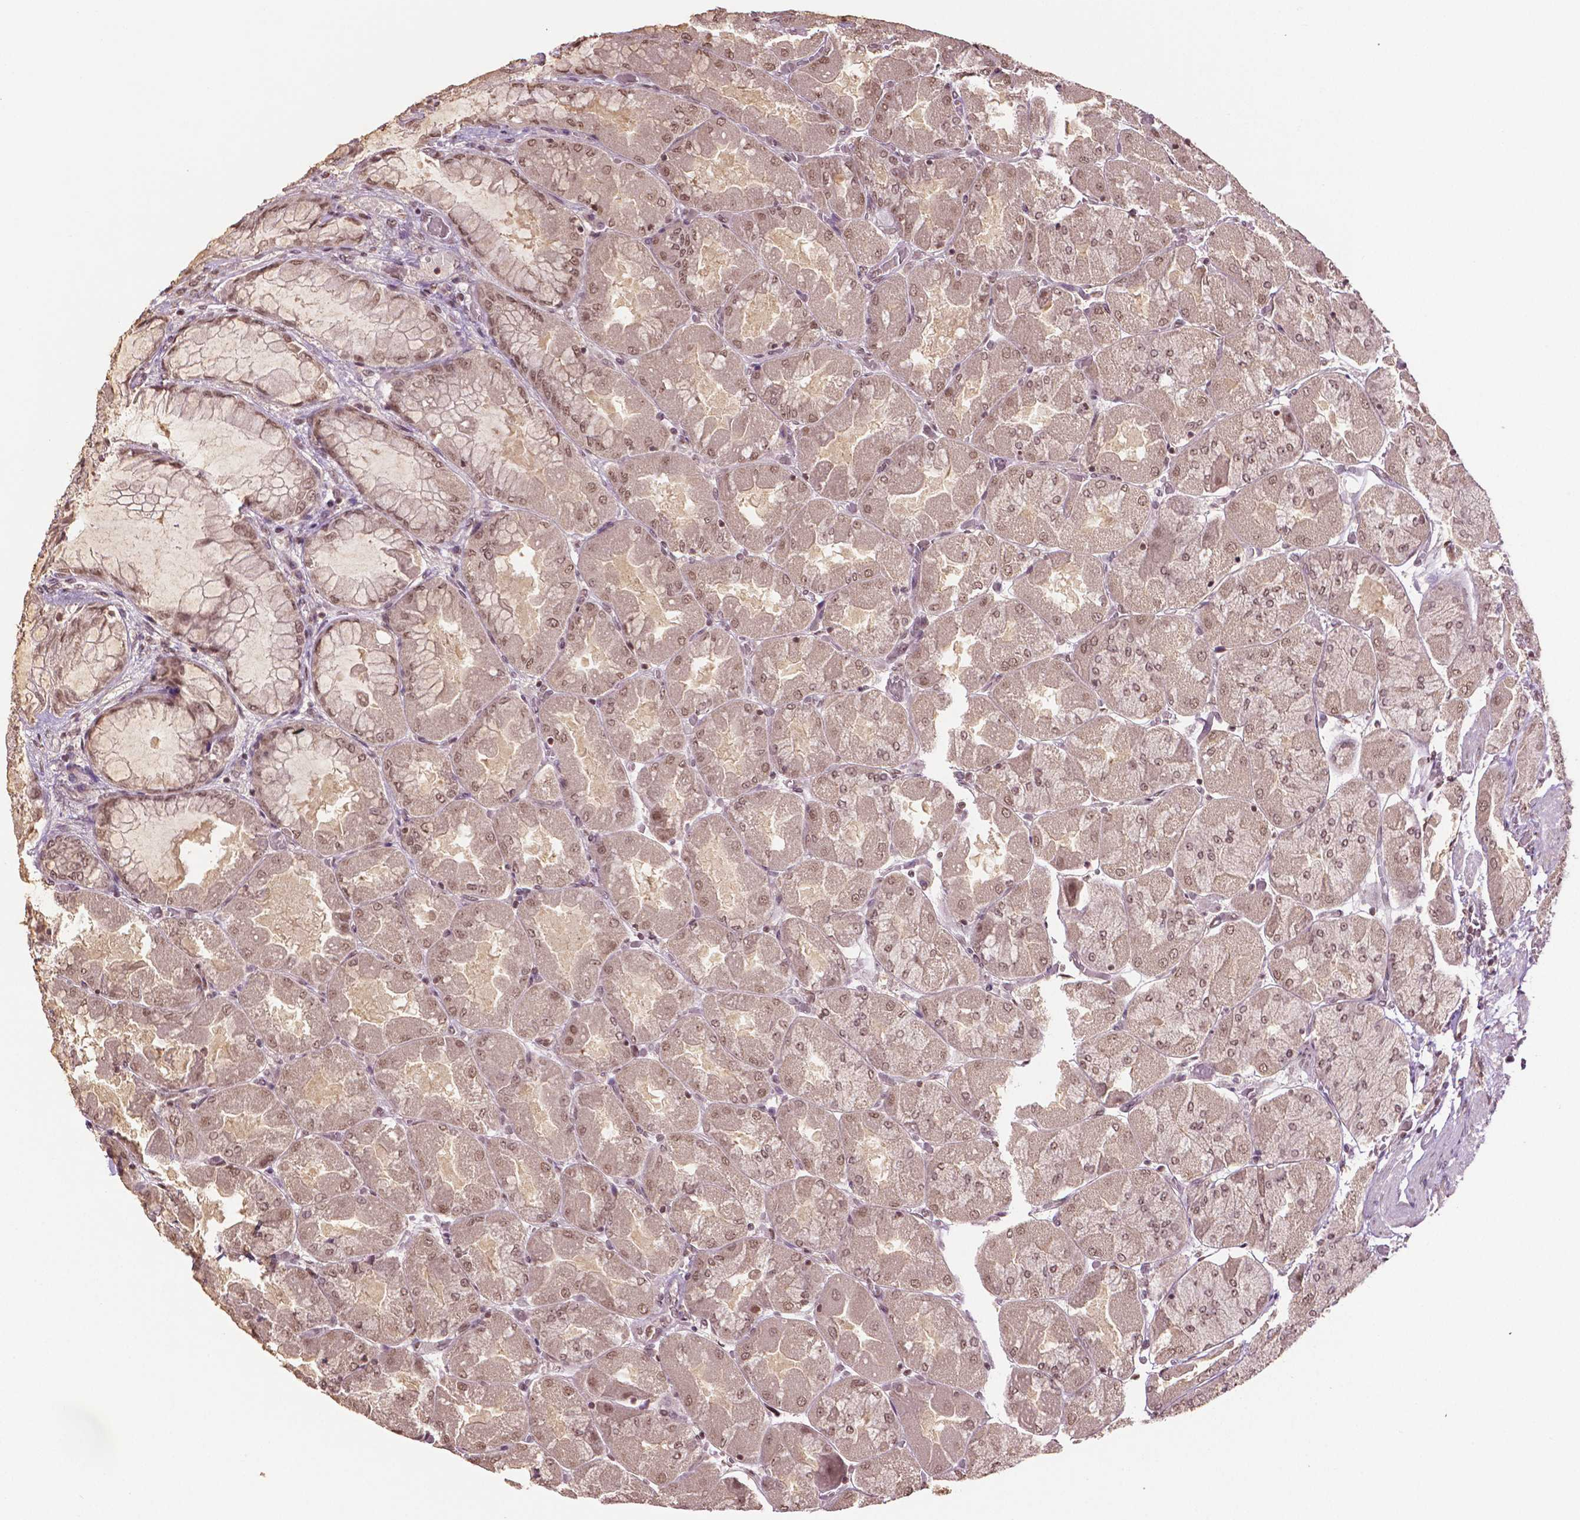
{"staining": {"intensity": "moderate", "quantity": ">75%", "location": "nuclear"}, "tissue": "stomach", "cell_type": "Glandular cells", "image_type": "normal", "snomed": [{"axis": "morphology", "description": "Normal tissue, NOS"}, {"axis": "topography", "description": "Stomach"}], "caption": "This image displays immunohistochemistry staining of benign human stomach, with medium moderate nuclear staining in approximately >75% of glandular cells.", "gene": "DEK", "patient": {"sex": "female", "age": 61}}